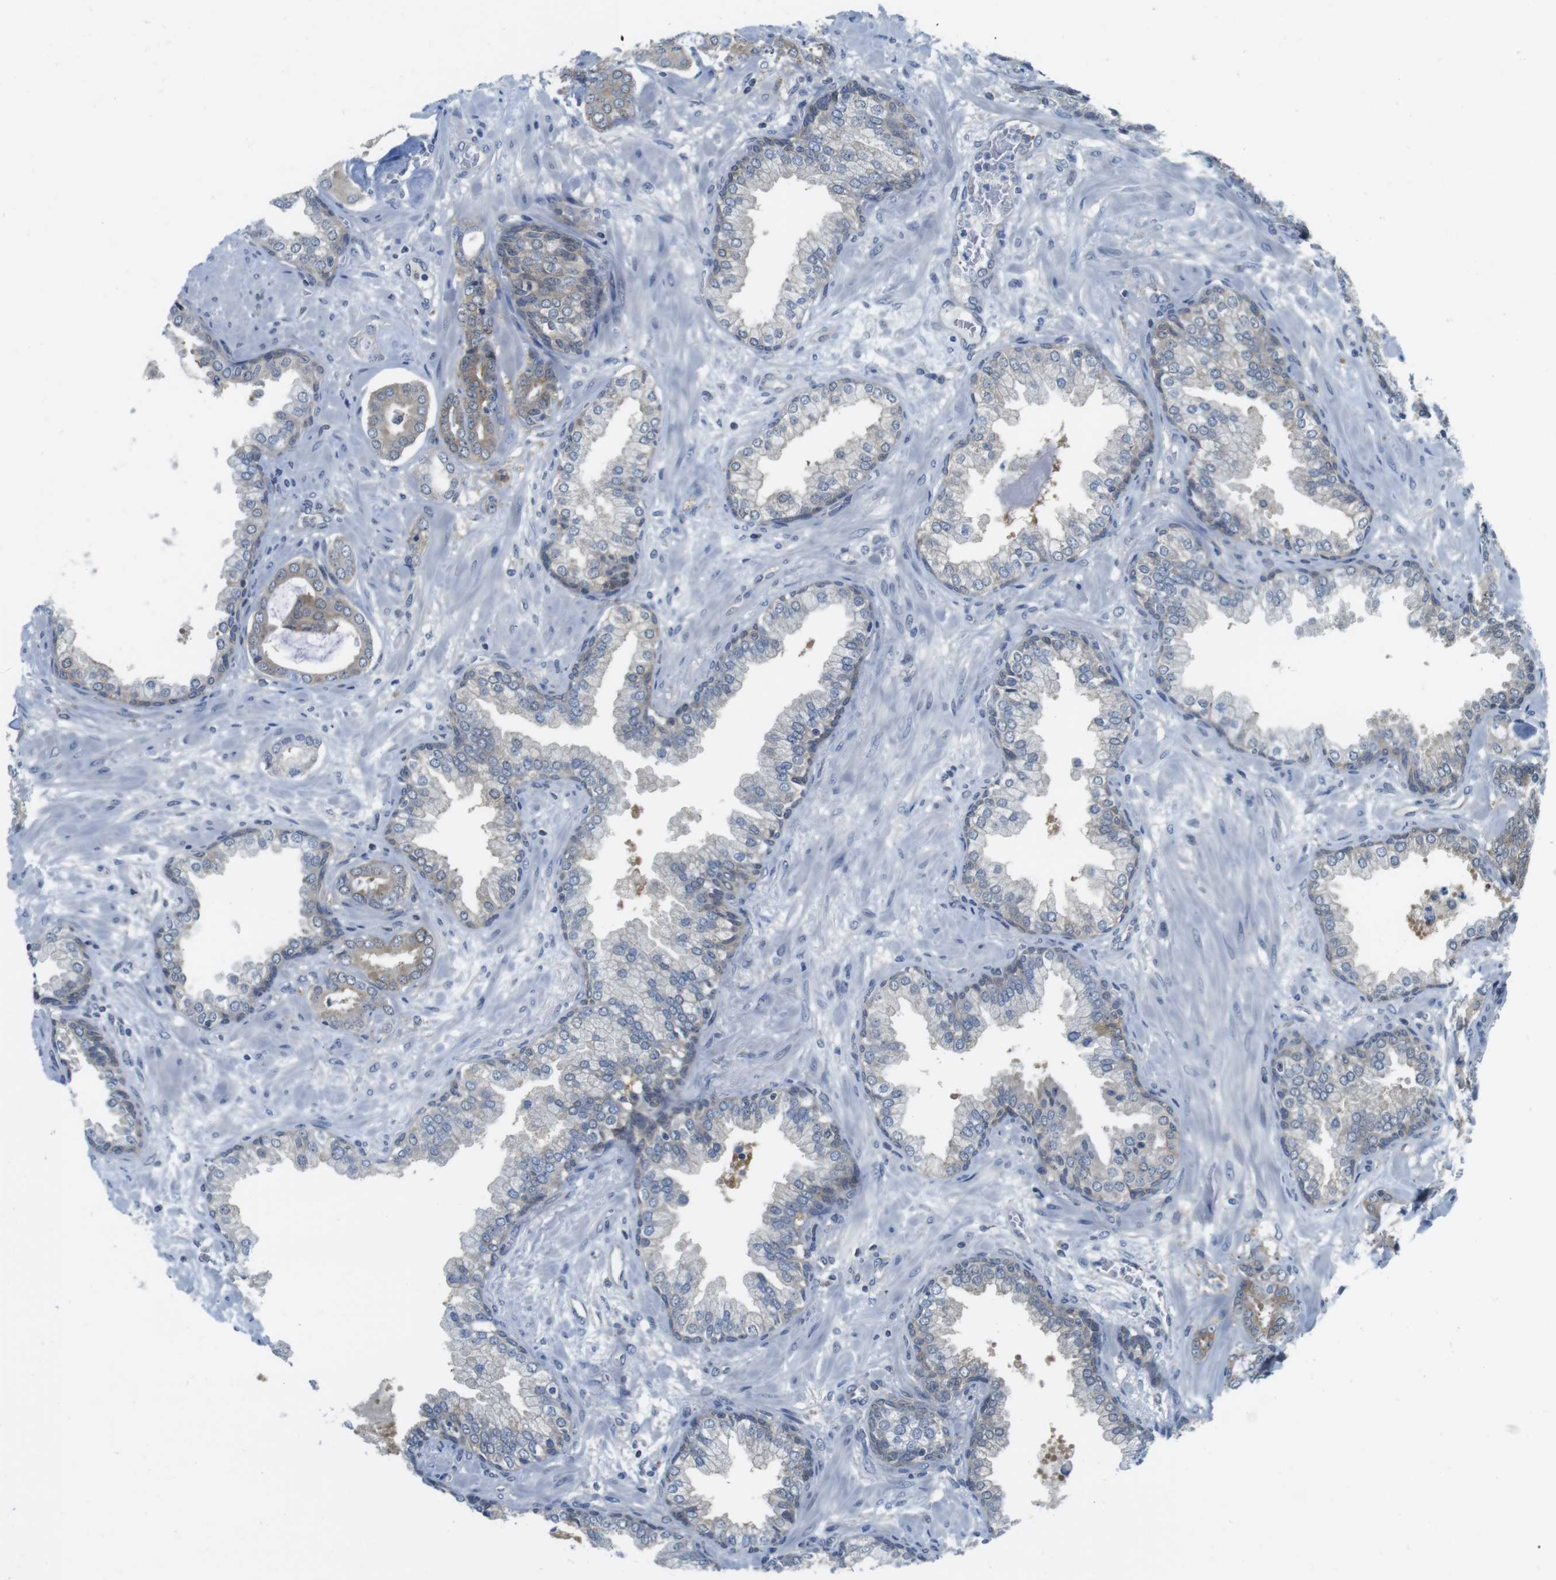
{"staining": {"intensity": "moderate", "quantity": ">75%", "location": "cytoplasmic/membranous"}, "tissue": "prostate cancer", "cell_type": "Tumor cells", "image_type": "cancer", "snomed": [{"axis": "morphology", "description": "Adenocarcinoma, Low grade"}, {"axis": "topography", "description": "Prostate"}], "caption": "A brown stain highlights moderate cytoplasmic/membranous expression of a protein in human prostate cancer (low-grade adenocarcinoma) tumor cells.", "gene": "CASP2", "patient": {"sex": "male", "age": 53}}